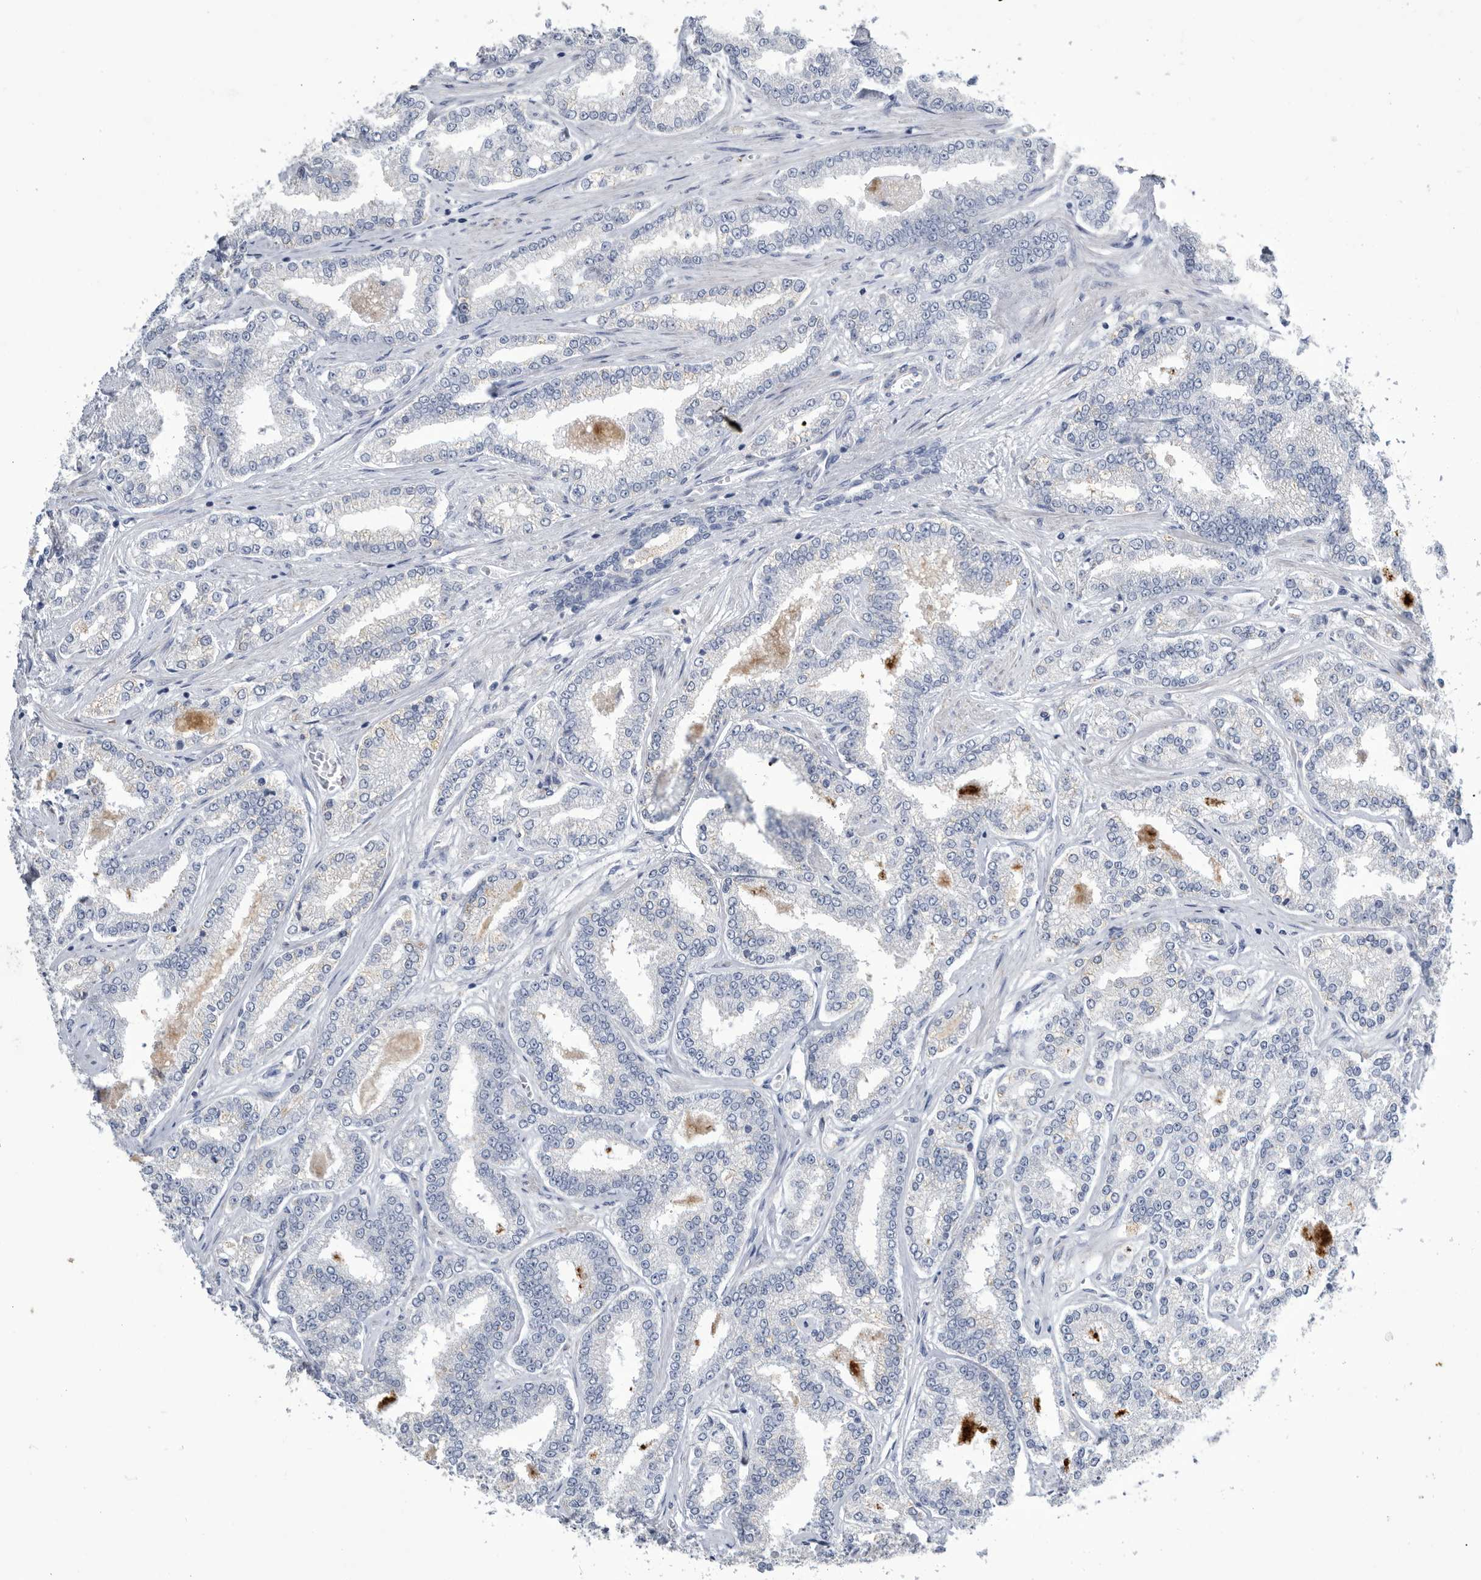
{"staining": {"intensity": "negative", "quantity": "none", "location": "none"}, "tissue": "prostate cancer", "cell_type": "Tumor cells", "image_type": "cancer", "snomed": [{"axis": "morphology", "description": "Normal tissue, NOS"}, {"axis": "morphology", "description": "Adenocarcinoma, High grade"}, {"axis": "topography", "description": "Prostate"}], "caption": "The micrograph displays no significant staining in tumor cells of prostate cancer (adenocarcinoma (high-grade)). Nuclei are stained in blue.", "gene": "BTBD6", "patient": {"sex": "male", "age": 83}}